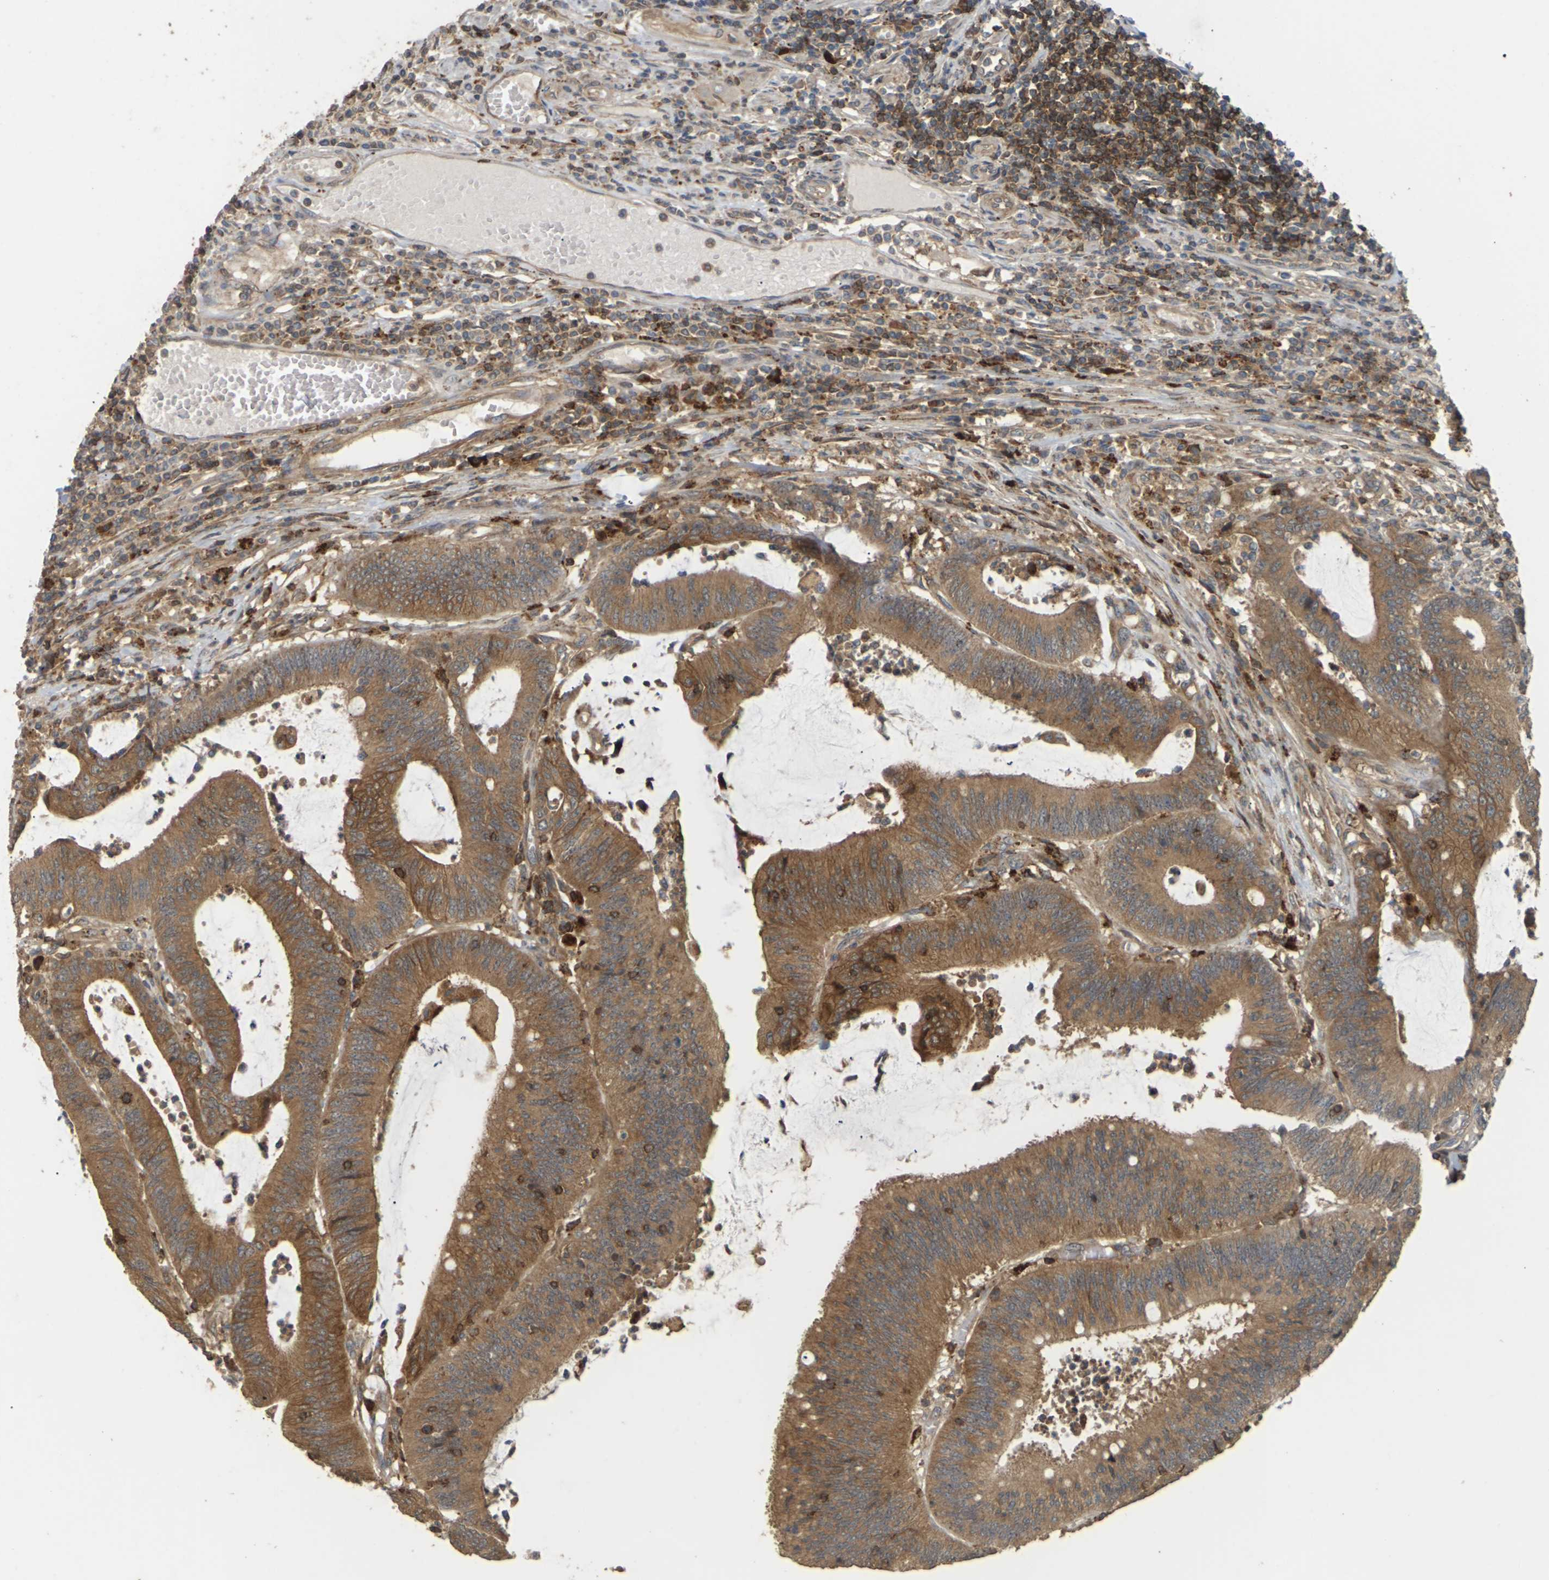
{"staining": {"intensity": "moderate", "quantity": ">75%", "location": "cytoplasmic/membranous"}, "tissue": "colorectal cancer", "cell_type": "Tumor cells", "image_type": "cancer", "snomed": [{"axis": "morphology", "description": "Adenocarcinoma, NOS"}, {"axis": "topography", "description": "Rectum"}], "caption": "Human colorectal cancer stained for a protein (brown) reveals moderate cytoplasmic/membranous positive positivity in about >75% of tumor cells.", "gene": "KSR1", "patient": {"sex": "female", "age": 66}}